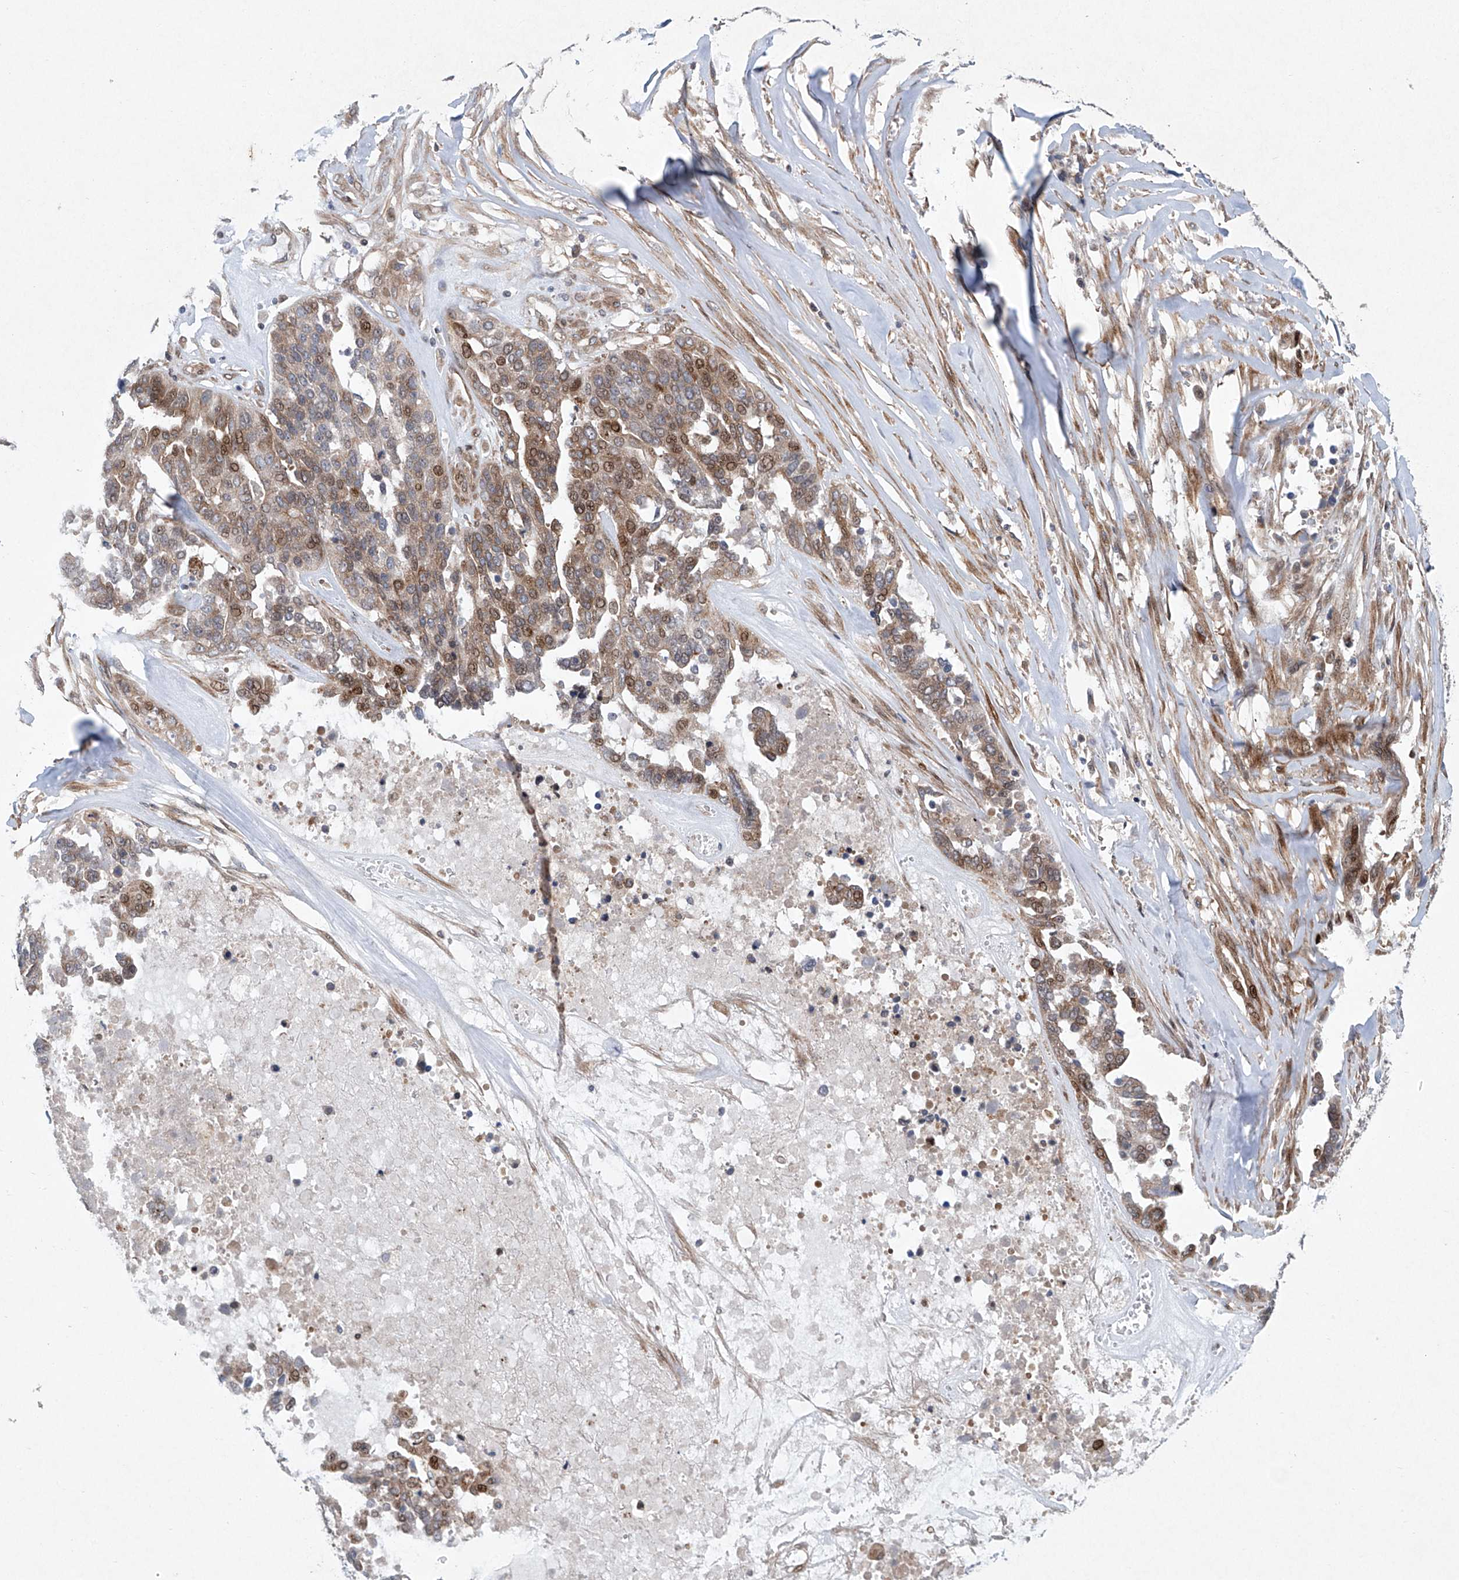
{"staining": {"intensity": "moderate", "quantity": "25%-75%", "location": "cytoplasmic/membranous,nuclear"}, "tissue": "ovarian cancer", "cell_type": "Tumor cells", "image_type": "cancer", "snomed": [{"axis": "morphology", "description": "Cystadenocarcinoma, serous, NOS"}, {"axis": "topography", "description": "Ovary"}], "caption": "A histopathology image showing moderate cytoplasmic/membranous and nuclear positivity in about 25%-75% of tumor cells in ovarian serous cystadenocarcinoma, as visualized by brown immunohistochemical staining.", "gene": "KLC4", "patient": {"sex": "female", "age": 44}}